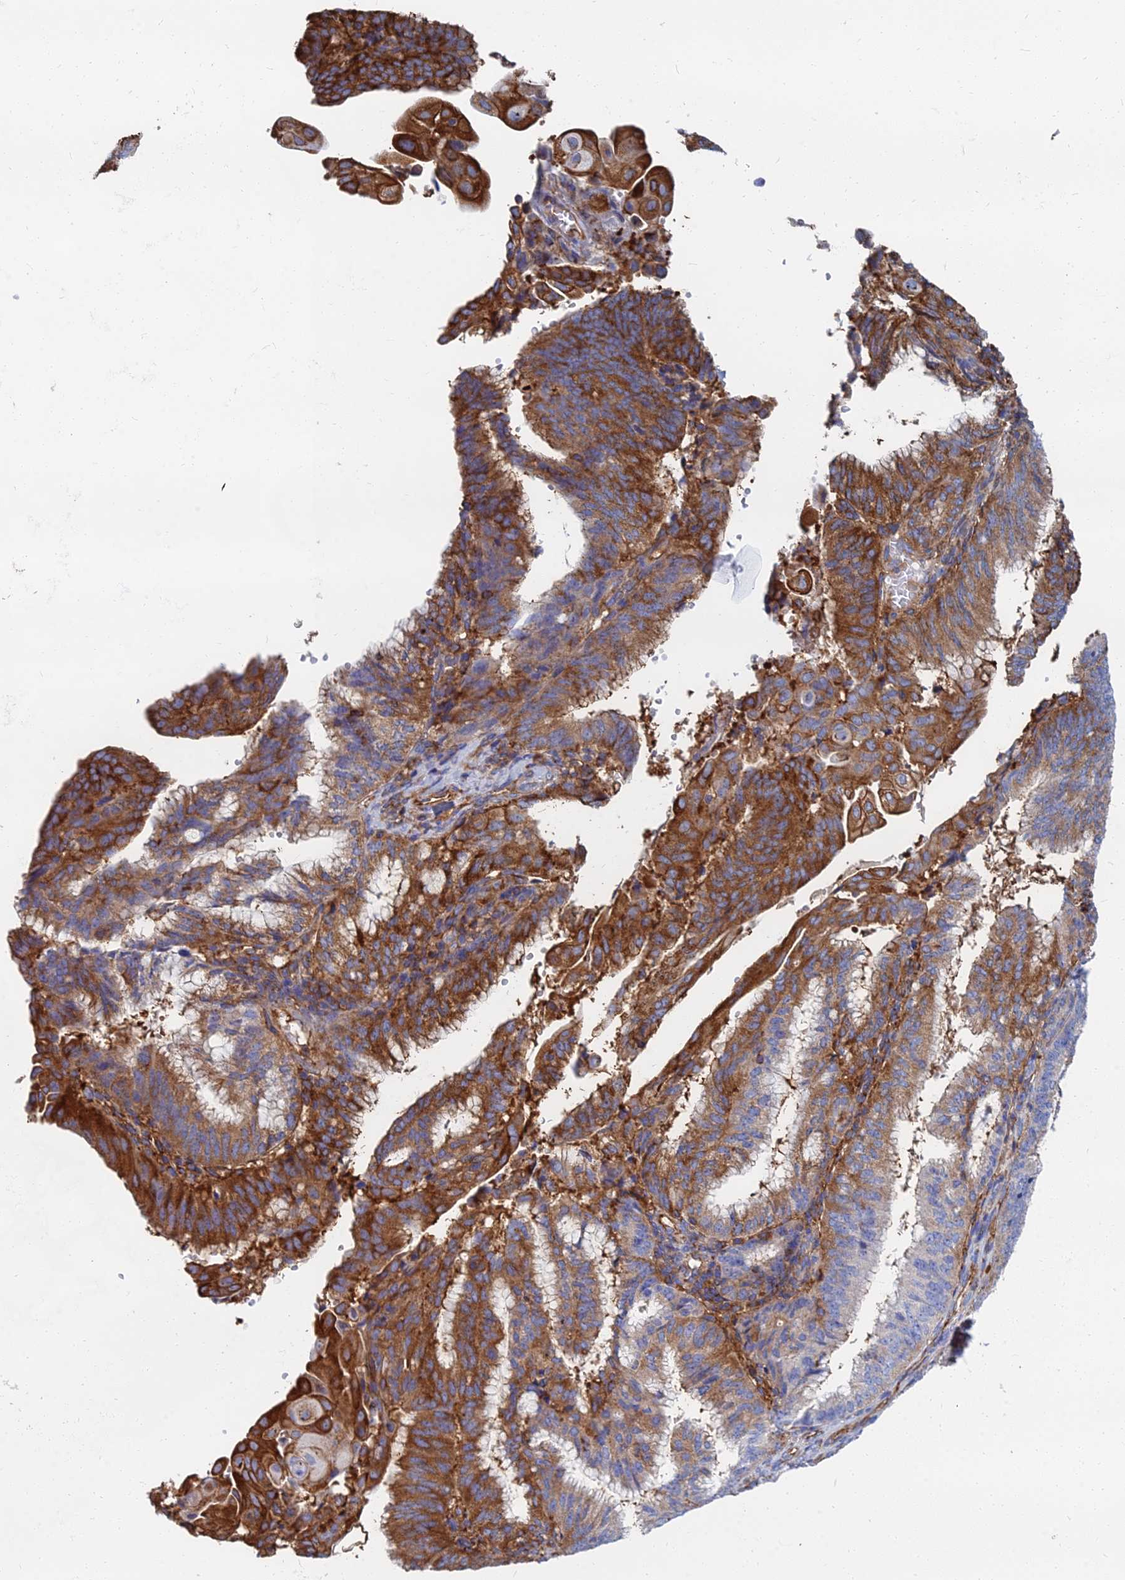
{"staining": {"intensity": "strong", "quantity": "25%-75%", "location": "cytoplasmic/membranous"}, "tissue": "endometrial cancer", "cell_type": "Tumor cells", "image_type": "cancer", "snomed": [{"axis": "morphology", "description": "Adenocarcinoma, NOS"}, {"axis": "topography", "description": "Endometrium"}], "caption": "Adenocarcinoma (endometrial) tissue displays strong cytoplasmic/membranous positivity in about 25%-75% of tumor cells, visualized by immunohistochemistry. Nuclei are stained in blue.", "gene": "GPR42", "patient": {"sex": "female", "age": 49}}